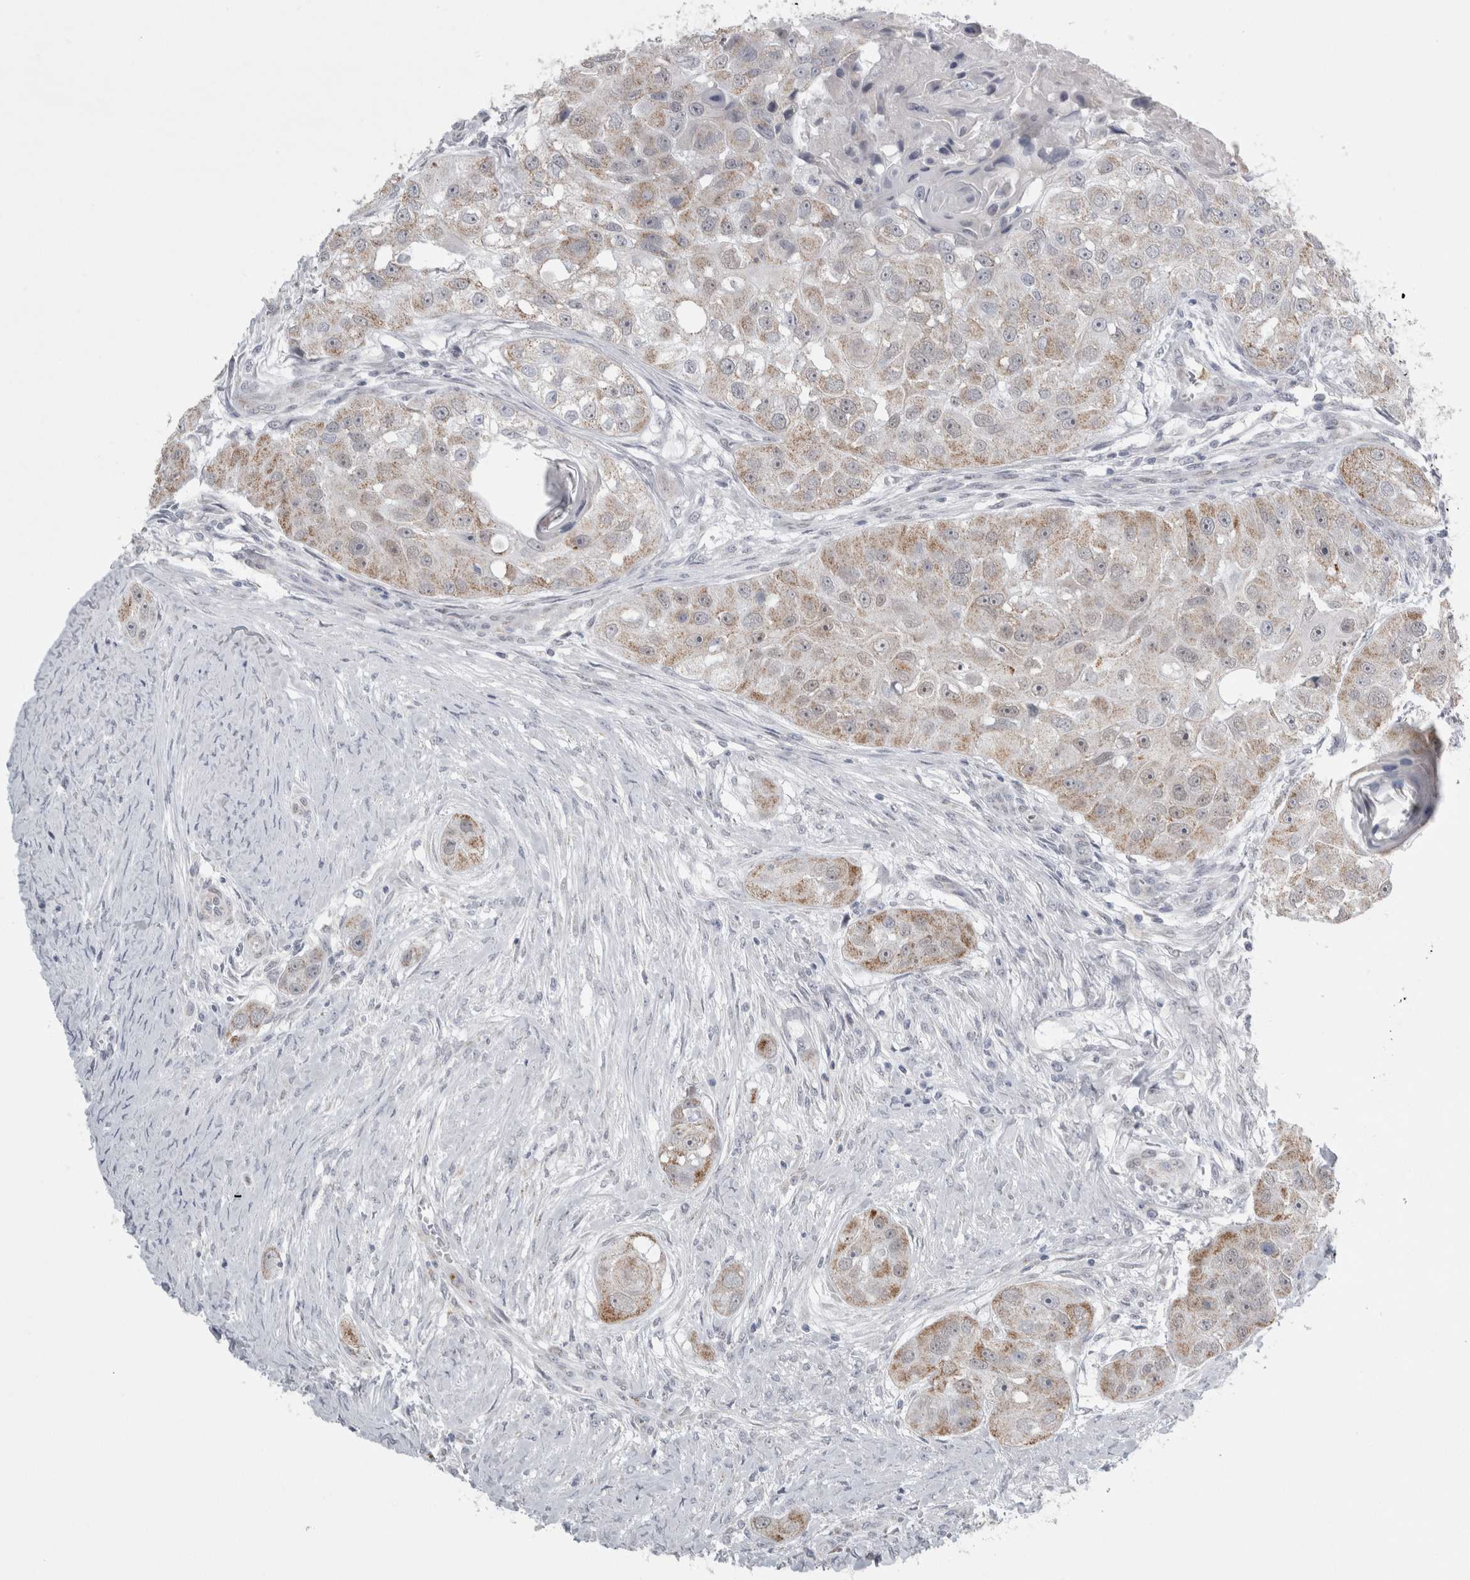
{"staining": {"intensity": "moderate", "quantity": "25%-75%", "location": "cytoplasmic/membranous"}, "tissue": "head and neck cancer", "cell_type": "Tumor cells", "image_type": "cancer", "snomed": [{"axis": "morphology", "description": "Normal tissue, NOS"}, {"axis": "morphology", "description": "Squamous cell carcinoma, NOS"}, {"axis": "topography", "description": "Skeletal muscle"}, {"axis": "topography", "description": "Head-Neck"}], "caption": "The photomicrograph displays staining of head and neck squamous cell carcinoma, revealing moderate cytoplasmic/membranous protein staining (brown color) within tumor cells.", "gene": "PLIN1", "patient": {"sex": "male", "age": 51}}